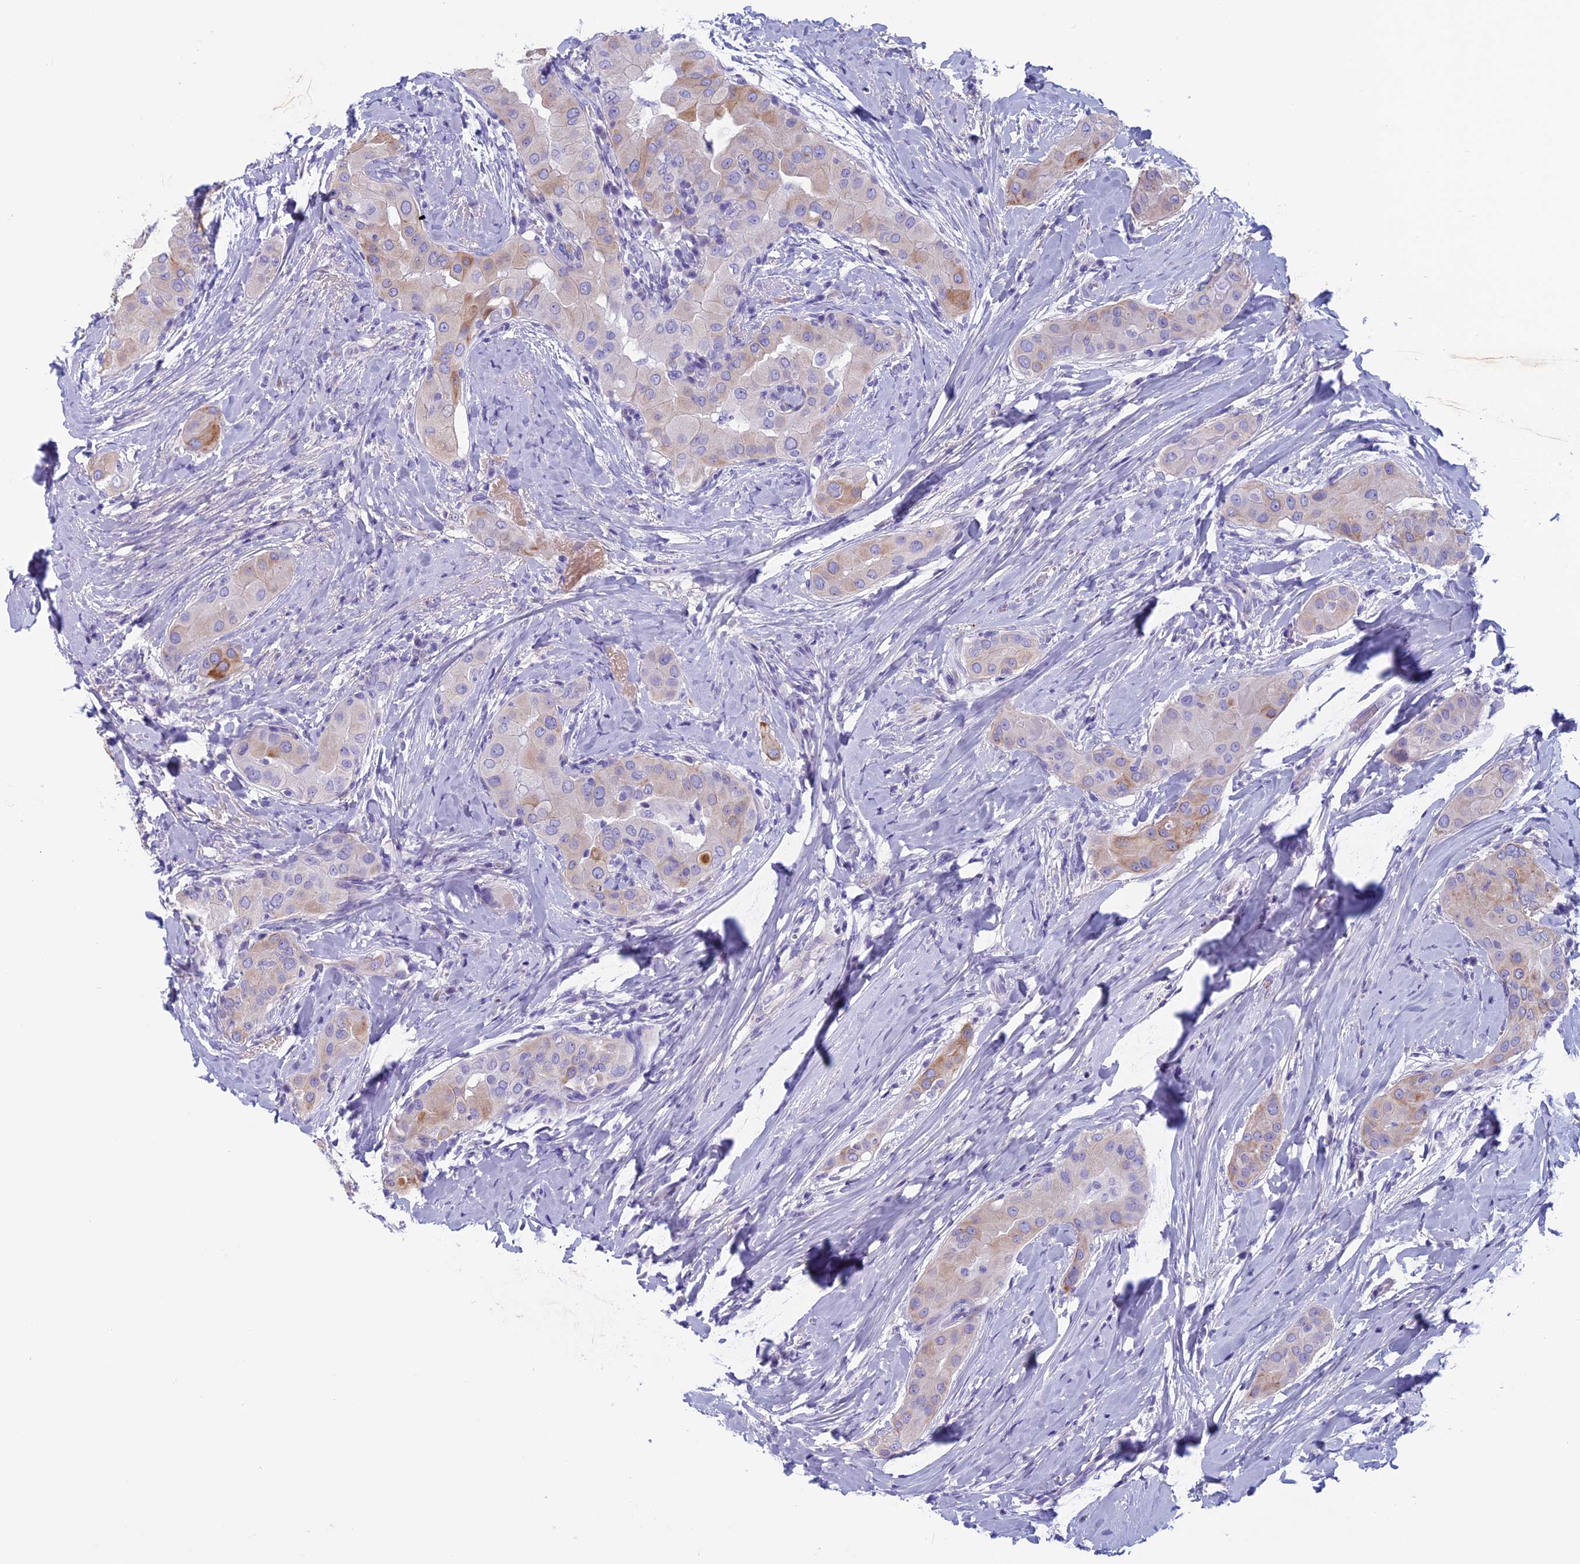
{"staining": {"intensity": "moderate", "quantity": "<25%", "location": "cytoplasmic/membranous"}, "tissue": "thyroid cancer", "cell_type": "Tumor cells", "image_type": "cancer", "snomed": [{"axis": "morphology", "description": "Papillary adenocarcinoma, NOS"}, {"axis": "topography", "description": "Thyroid gland"}], "caption": "DAB (3,3'-diaminobenzidine) immunohistochemical staining of papillary adenocarcinoma (thyroid) demonstrates moderate cytoplasmic/membranous protein positivity in about <25% of tumor cells.", "gene": "ANGPTL2", "patient": {"sex": "male", "age": 33}}